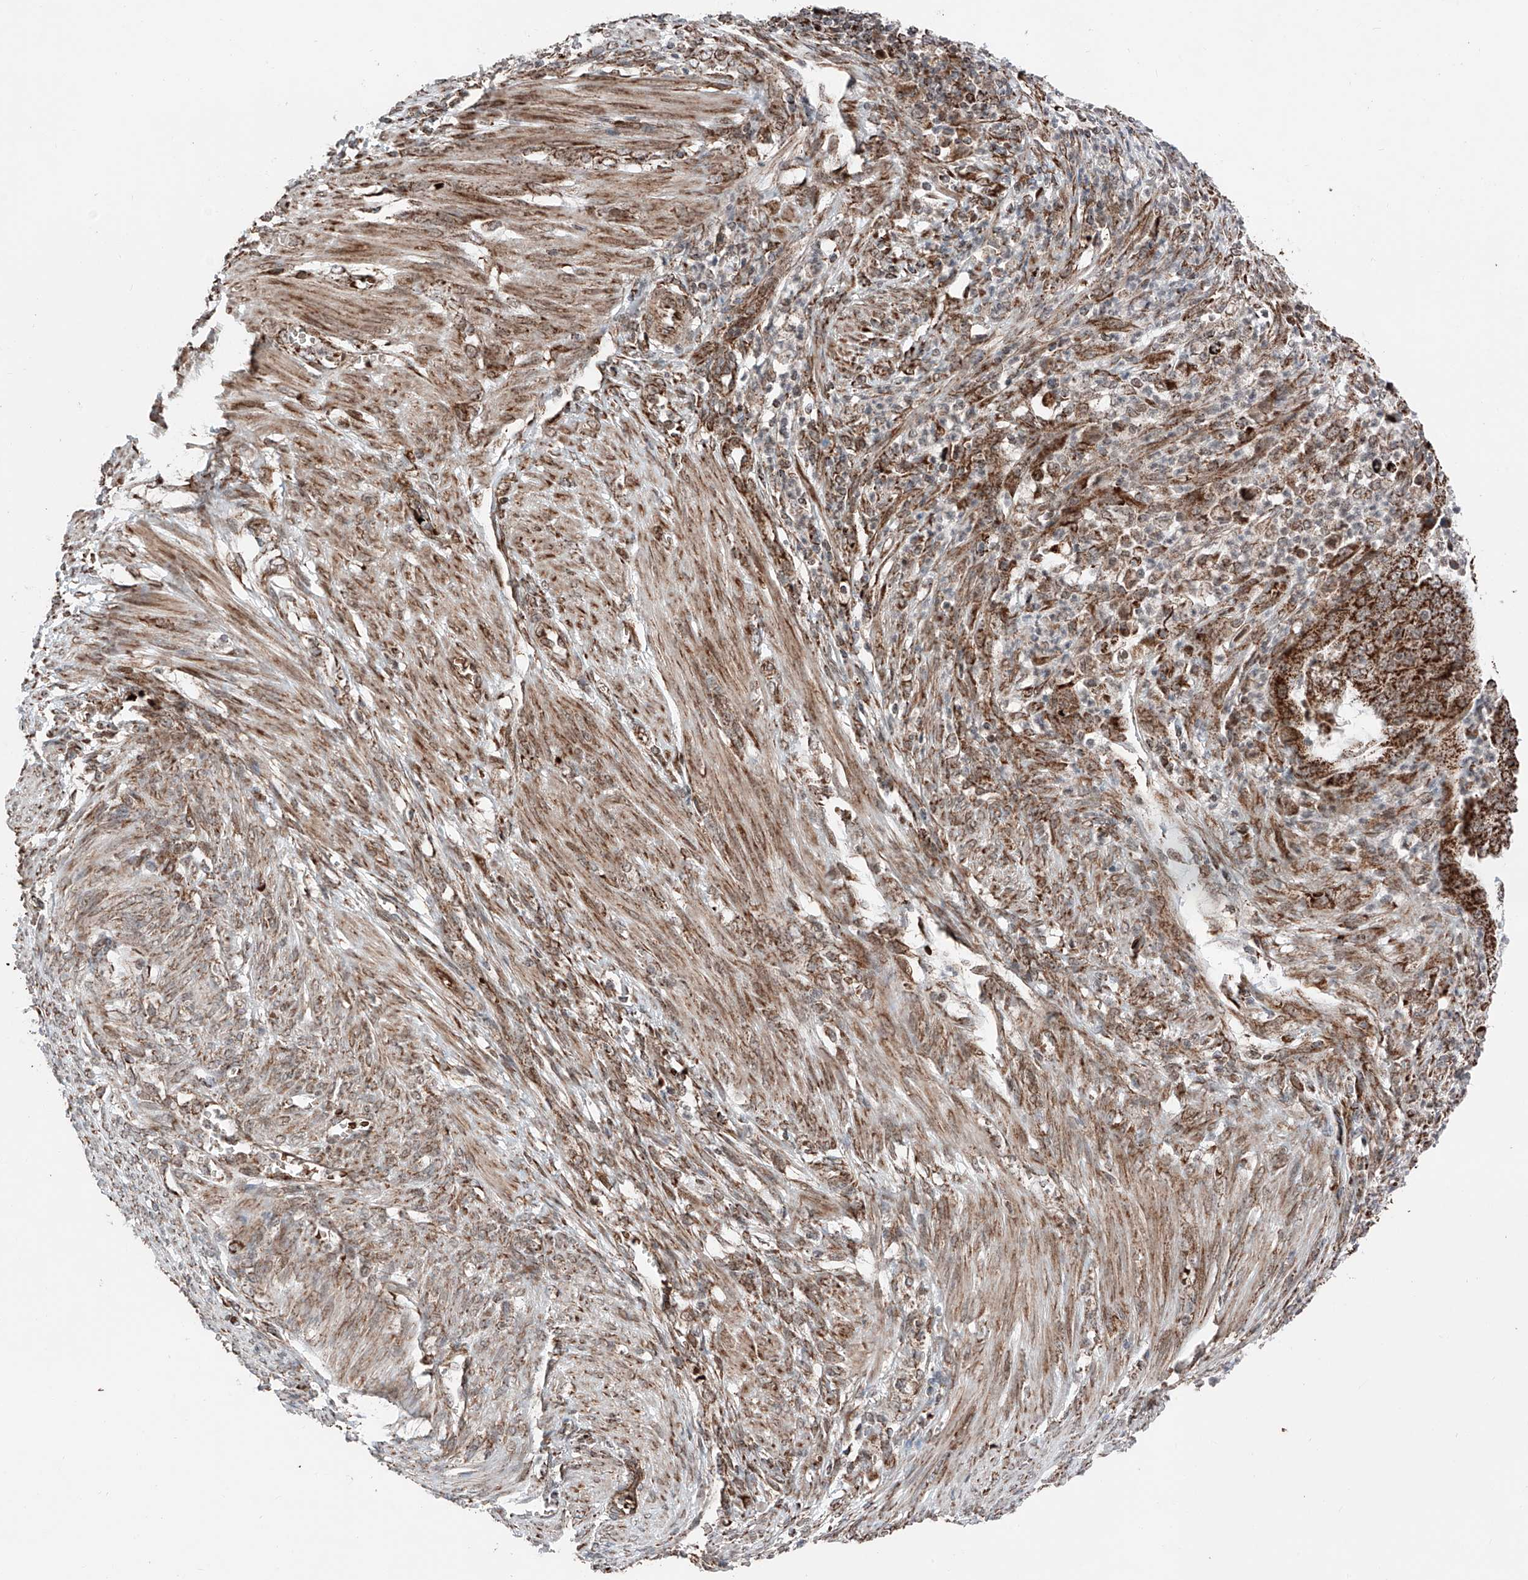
{"staining": {"intensity": "strong", "quantity": ">75%", "location": "cytoplasmic/membranous"}, "tissue": "endometrial cancer", "cell_type": "Tumor cells", "image_type": "cancer", "snomed": [{"axis": "morphology", "description": "Adenocarcinoma, NOS"}, {"axis": "topography", "description": "Endometrium"}], "caption": "There is high levels of strong cytoplasmic/membranous expression in tumor cells of endometrial adenocarcinoma, as demonstrated by immunohistochemical staining (brown color).", "gene": "ZSCAN29", "patient": {"sex": "female", "age": 51}}